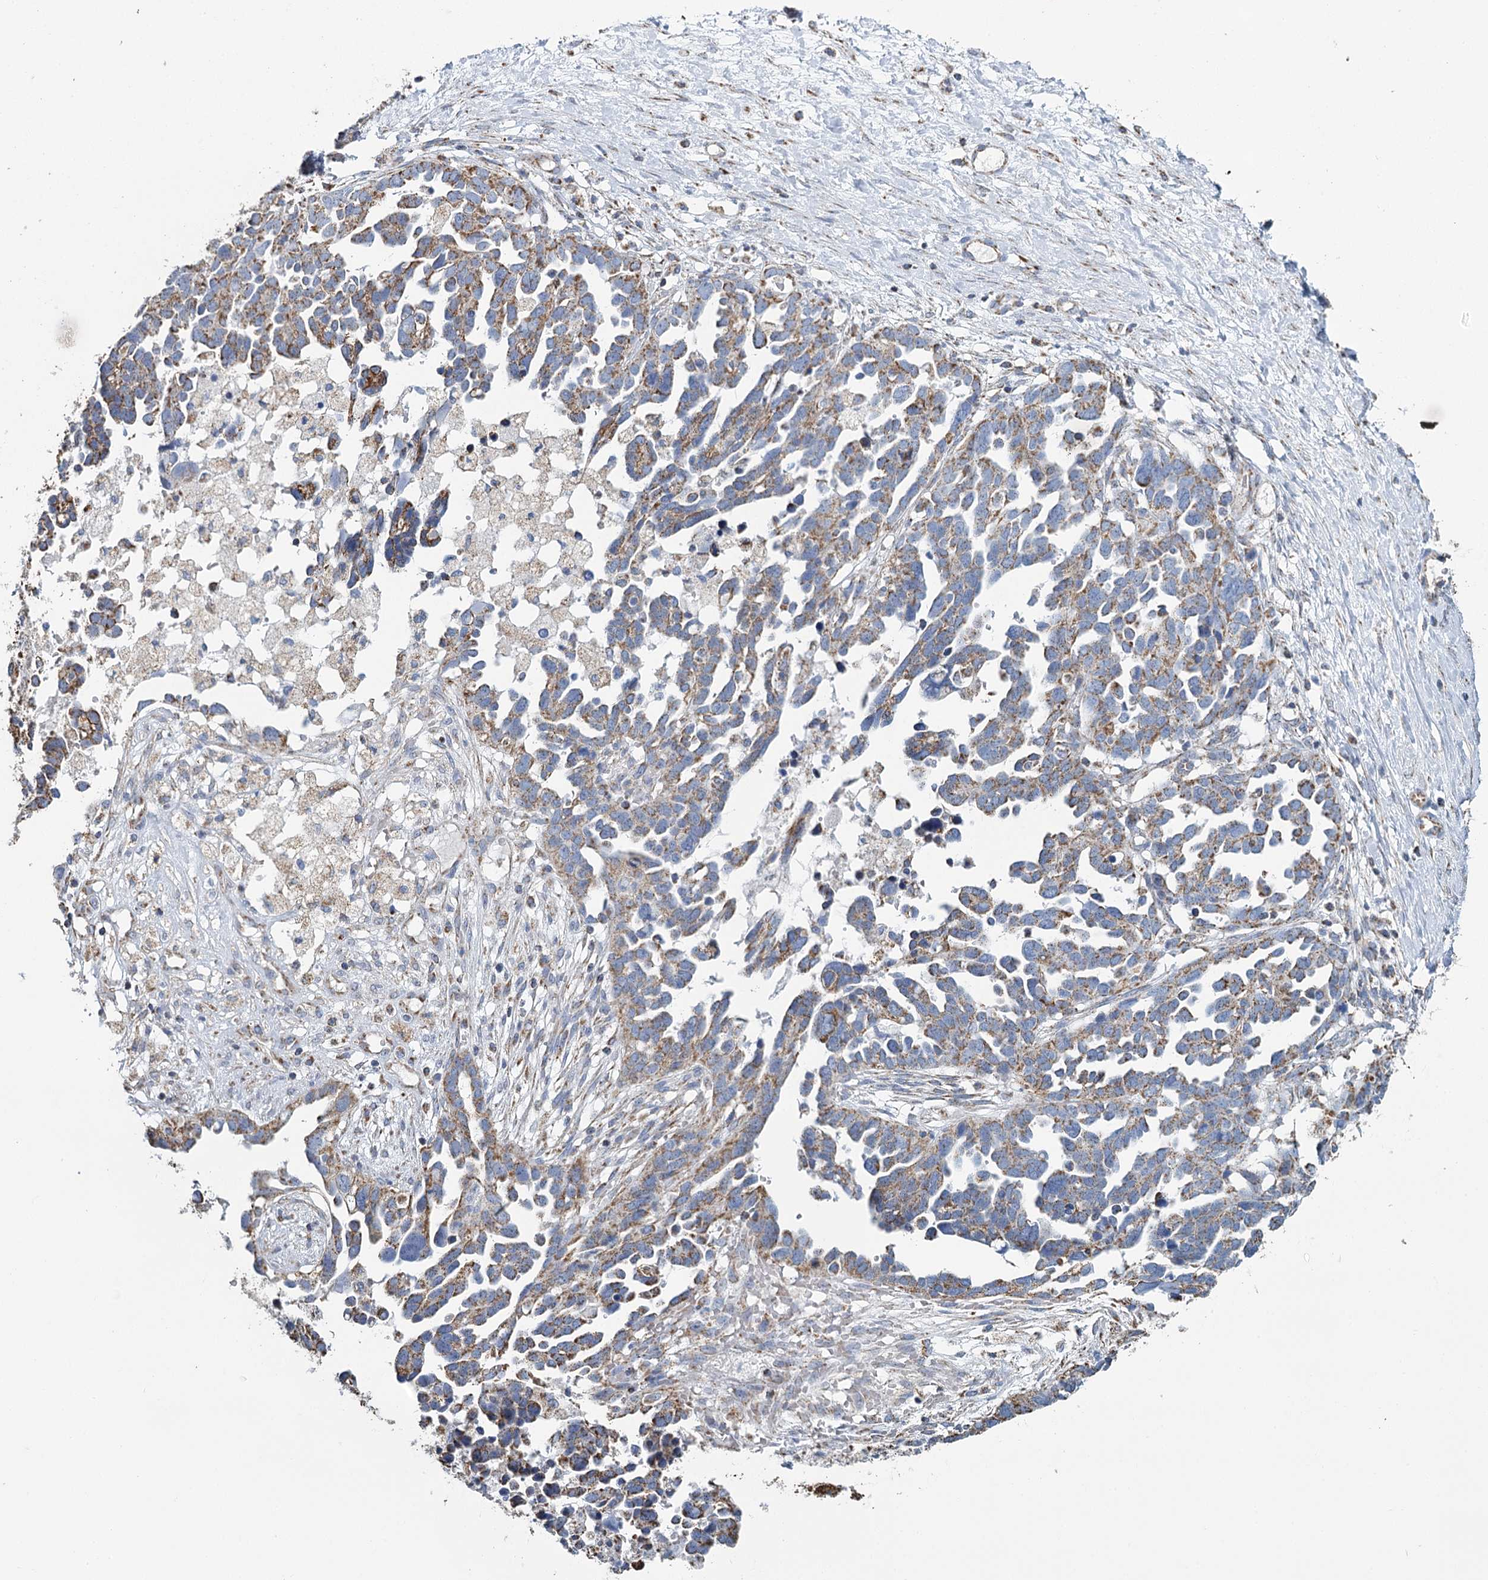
{"staining": {"intensity": "moderate", "quantity": "25%-75%", "location": "cytoplasmic/membranous"}, "tissue": "ovarian cancer", "cell_type": "Tumor cells", "image_type": "cancer", "snomed": [{"axis": "morphology", "description": "Cystadenocarcinoma, serous, NOS"}, {"axis": "topography", "description": "Ovary"}], "caption": "Serous cystadenocarcinoma (ovarian) tissue exhibits moderate cytoplasmic/membranous expression in about 25%-75% of tumor cells", "gene": "MRPL44", "patient": {"sex": "female", "age": 54}}